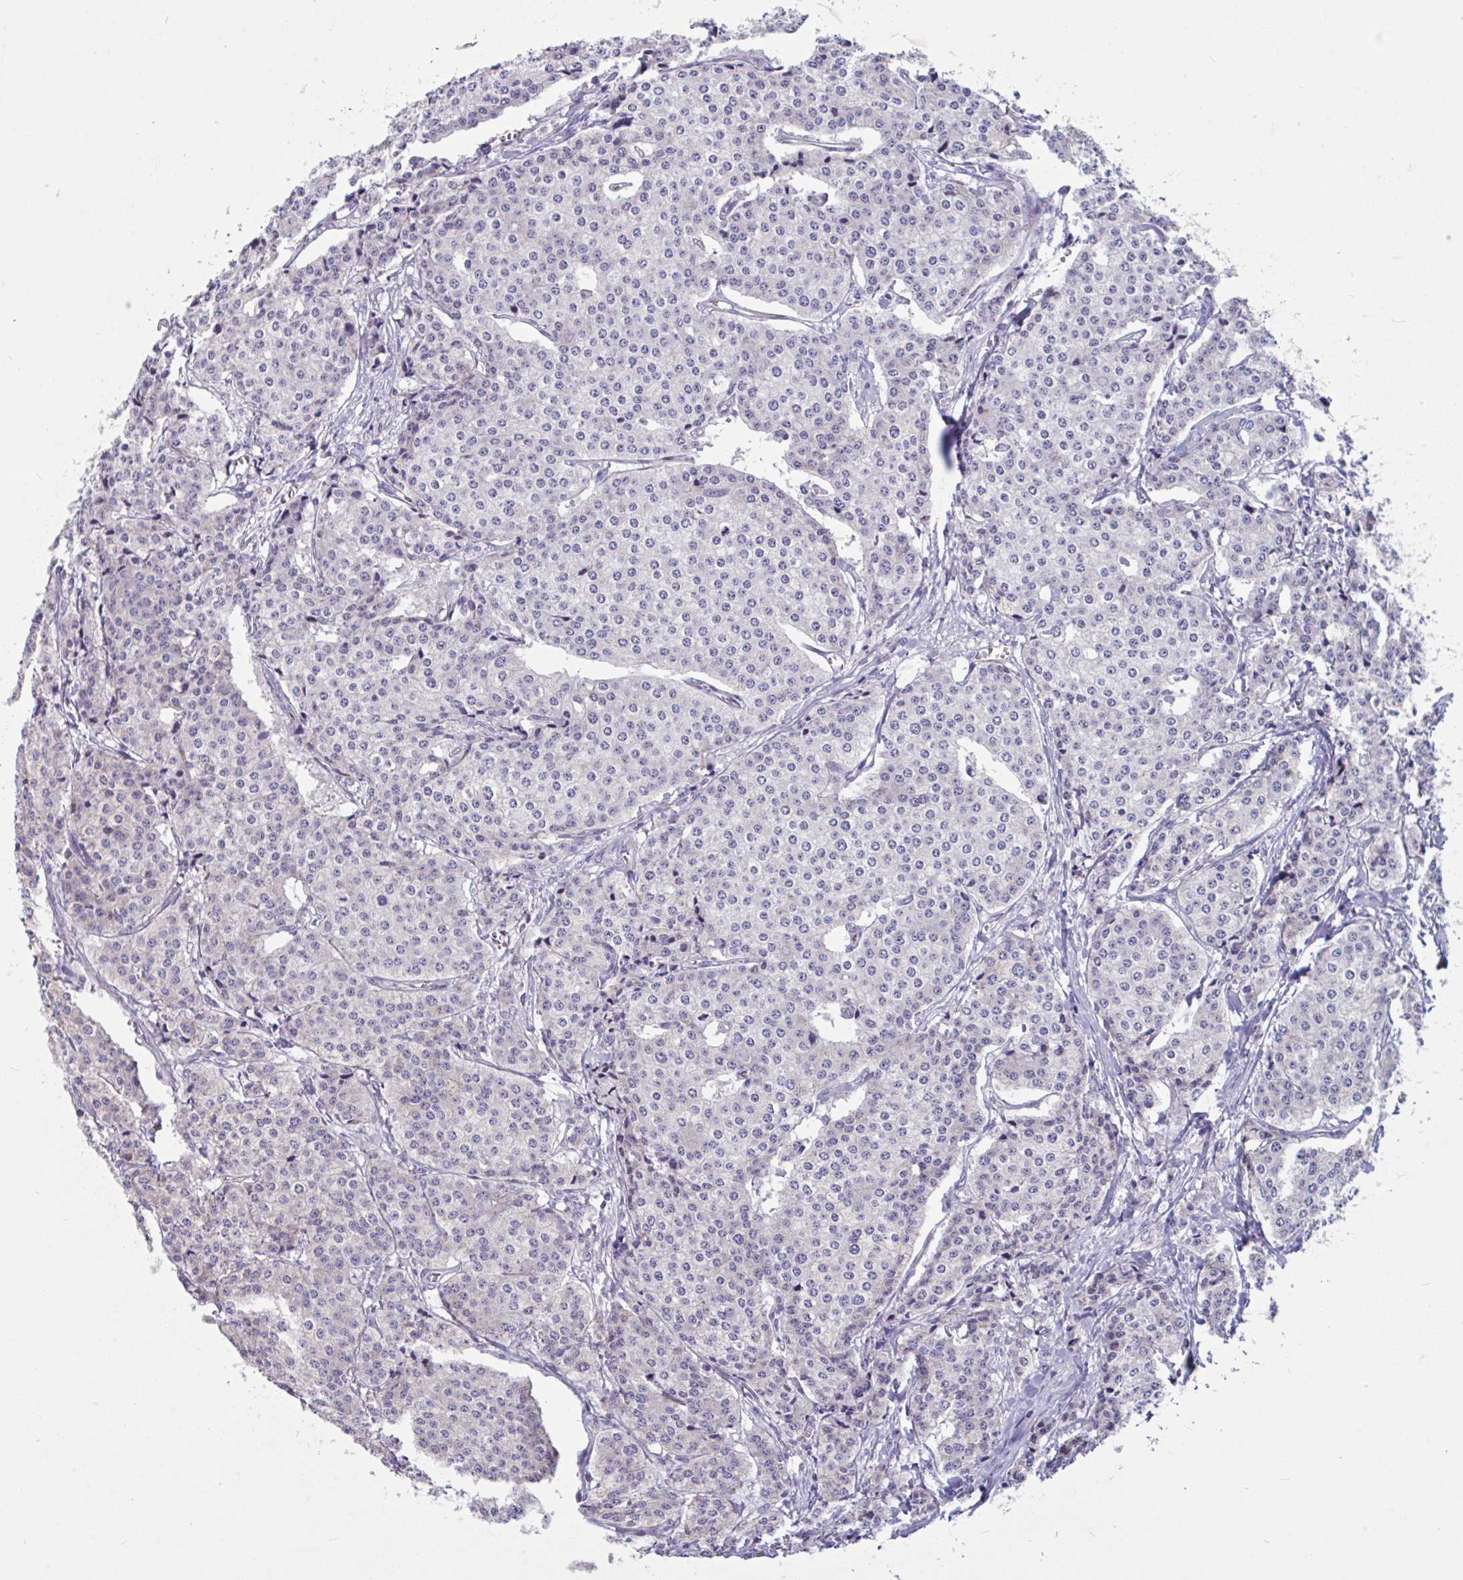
{"staining": {"intensity": "negative", "quantity": "none", "location": "none"}, "tissue": "carcinoid", "cell_type": "Tumor cells", "image_type": "cancer", "snomed": [{"axis": "morphology", "description": "Carcinoid, malignant, NOS"}, {"axis": "topography", "description": "Small intestine"}], "caption": "Immunohistochemistry (IHC) of malignant carcinoid reveals no expression in tumor cells.", "gene": "OR13A1", "patient": {"sex": "female", "age": 64}}